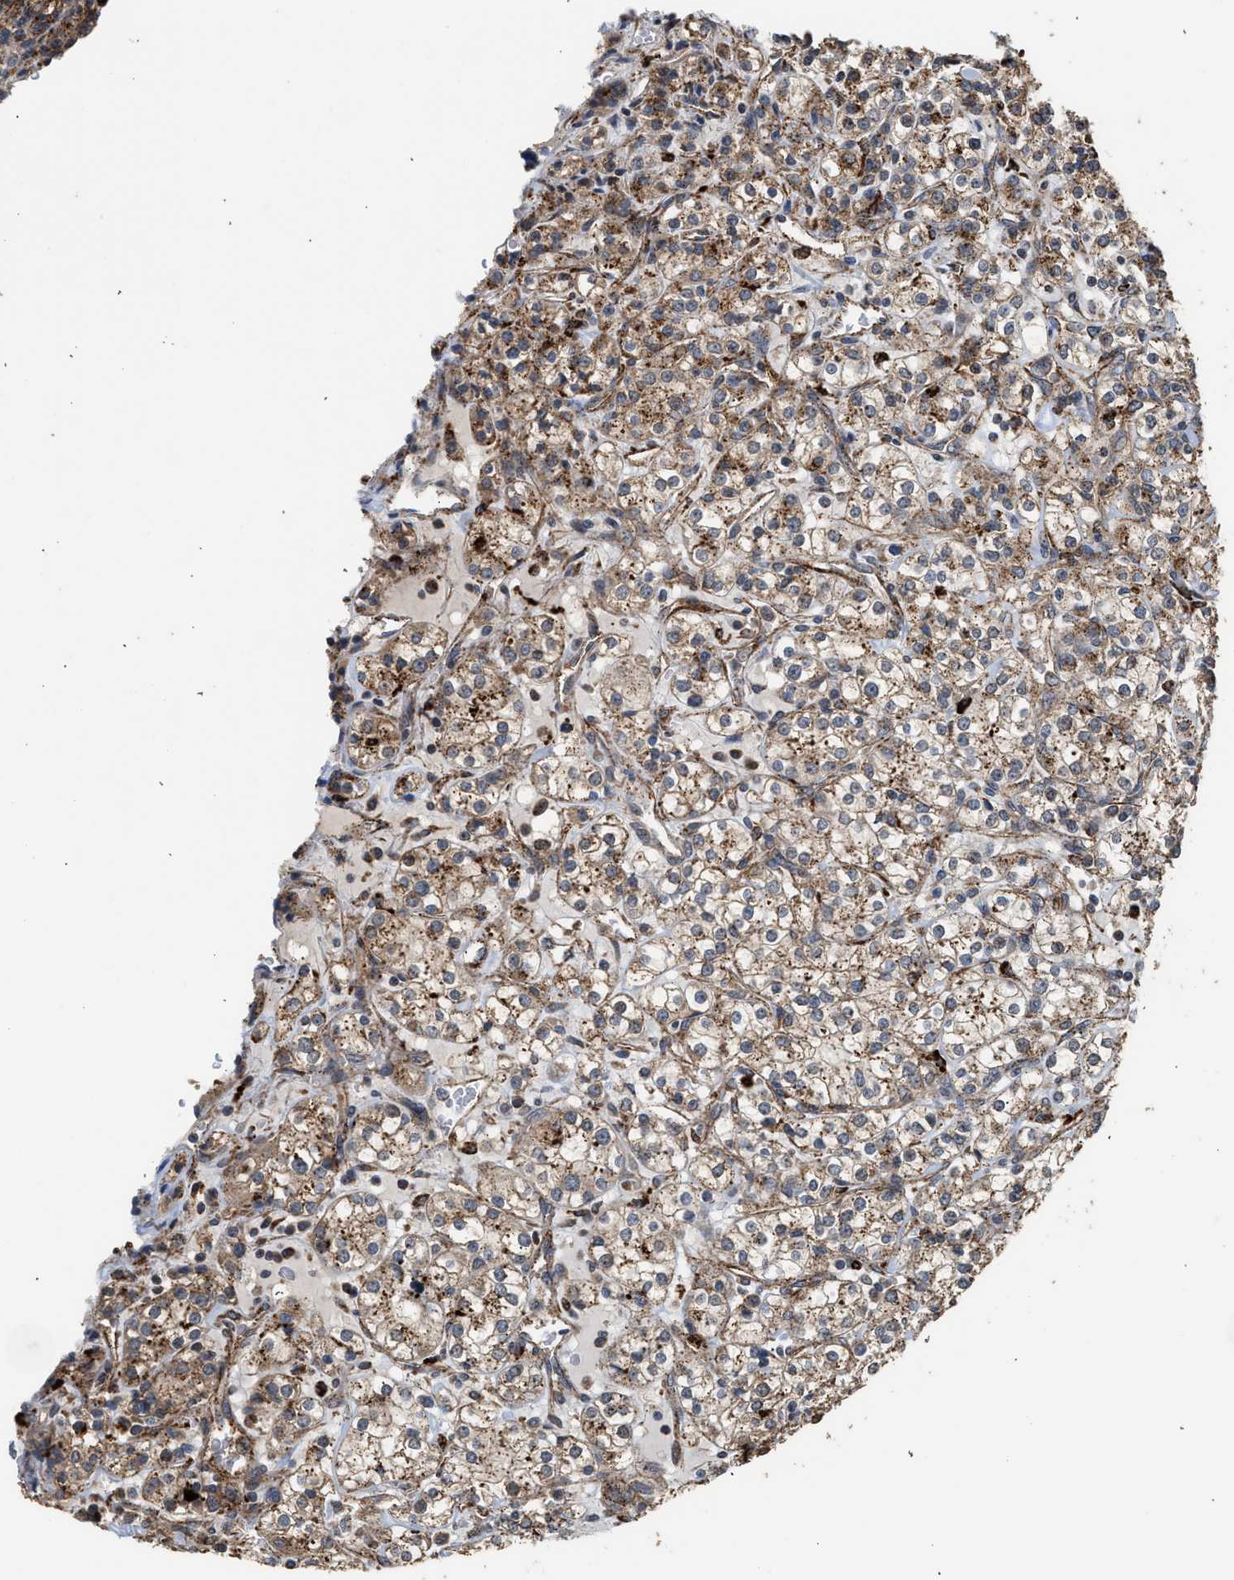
{"staining": {"intensity": "moderate", "quantity": ">75%", "location": "cytoplasmic/membranous"}, "tissue": "renal cancer", "cell_type": "Tumor cells", "image_type": "cancer", "snomed": [{"axis": "morphology", "description": "Adenocarcinoma, NOS"}, {"axis": "topography", "description": "Kidney"}], "caption": "Immunohistochemical staining of renal adenocarcinoma displays medium levels of moderate cytoplasmic/membranous protein staining in approximately >75% of tumor cells.", "gene": "CTSV", "patient": {"sex": "male", "age": 77}}